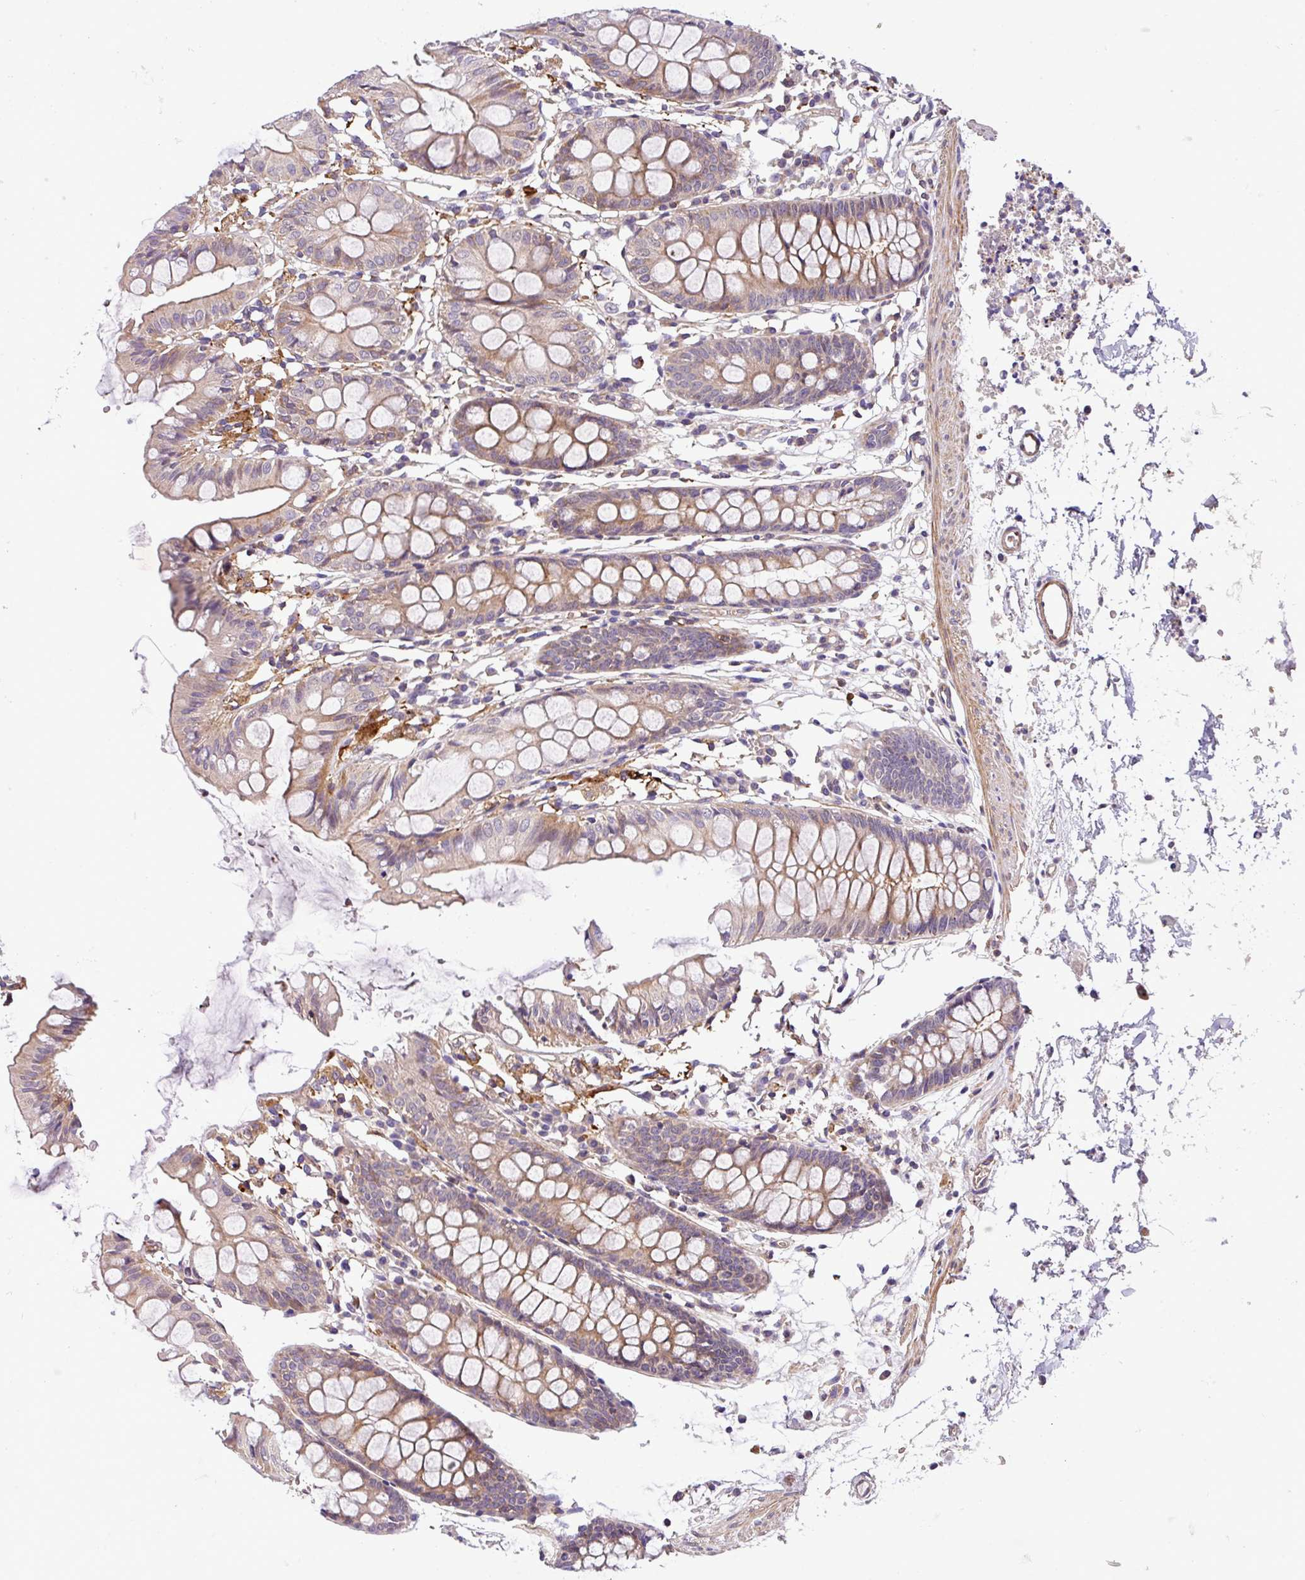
{"staining": {"intensity": "moderate", "quantity": ">75%", "location": "cytoplasmic/membranous"}, "tissue": "colon", "cell_type": "Endothelial cells", "image_type": "normal", "snomed": [{"axis": "morphology", "description": "Normal tissue, NOS"}, {"axis": "topography", "description": "Colon"}], "caption": "The image exhibits a brown stain indicating the presence of a protein in the cytoplasmic/membranous of endothelial cells in colon. (Brightfield microscopy of DAB IHC at high magnification).", "gene": "CASS4", "patient": {"sex": "female", "age": 84}}